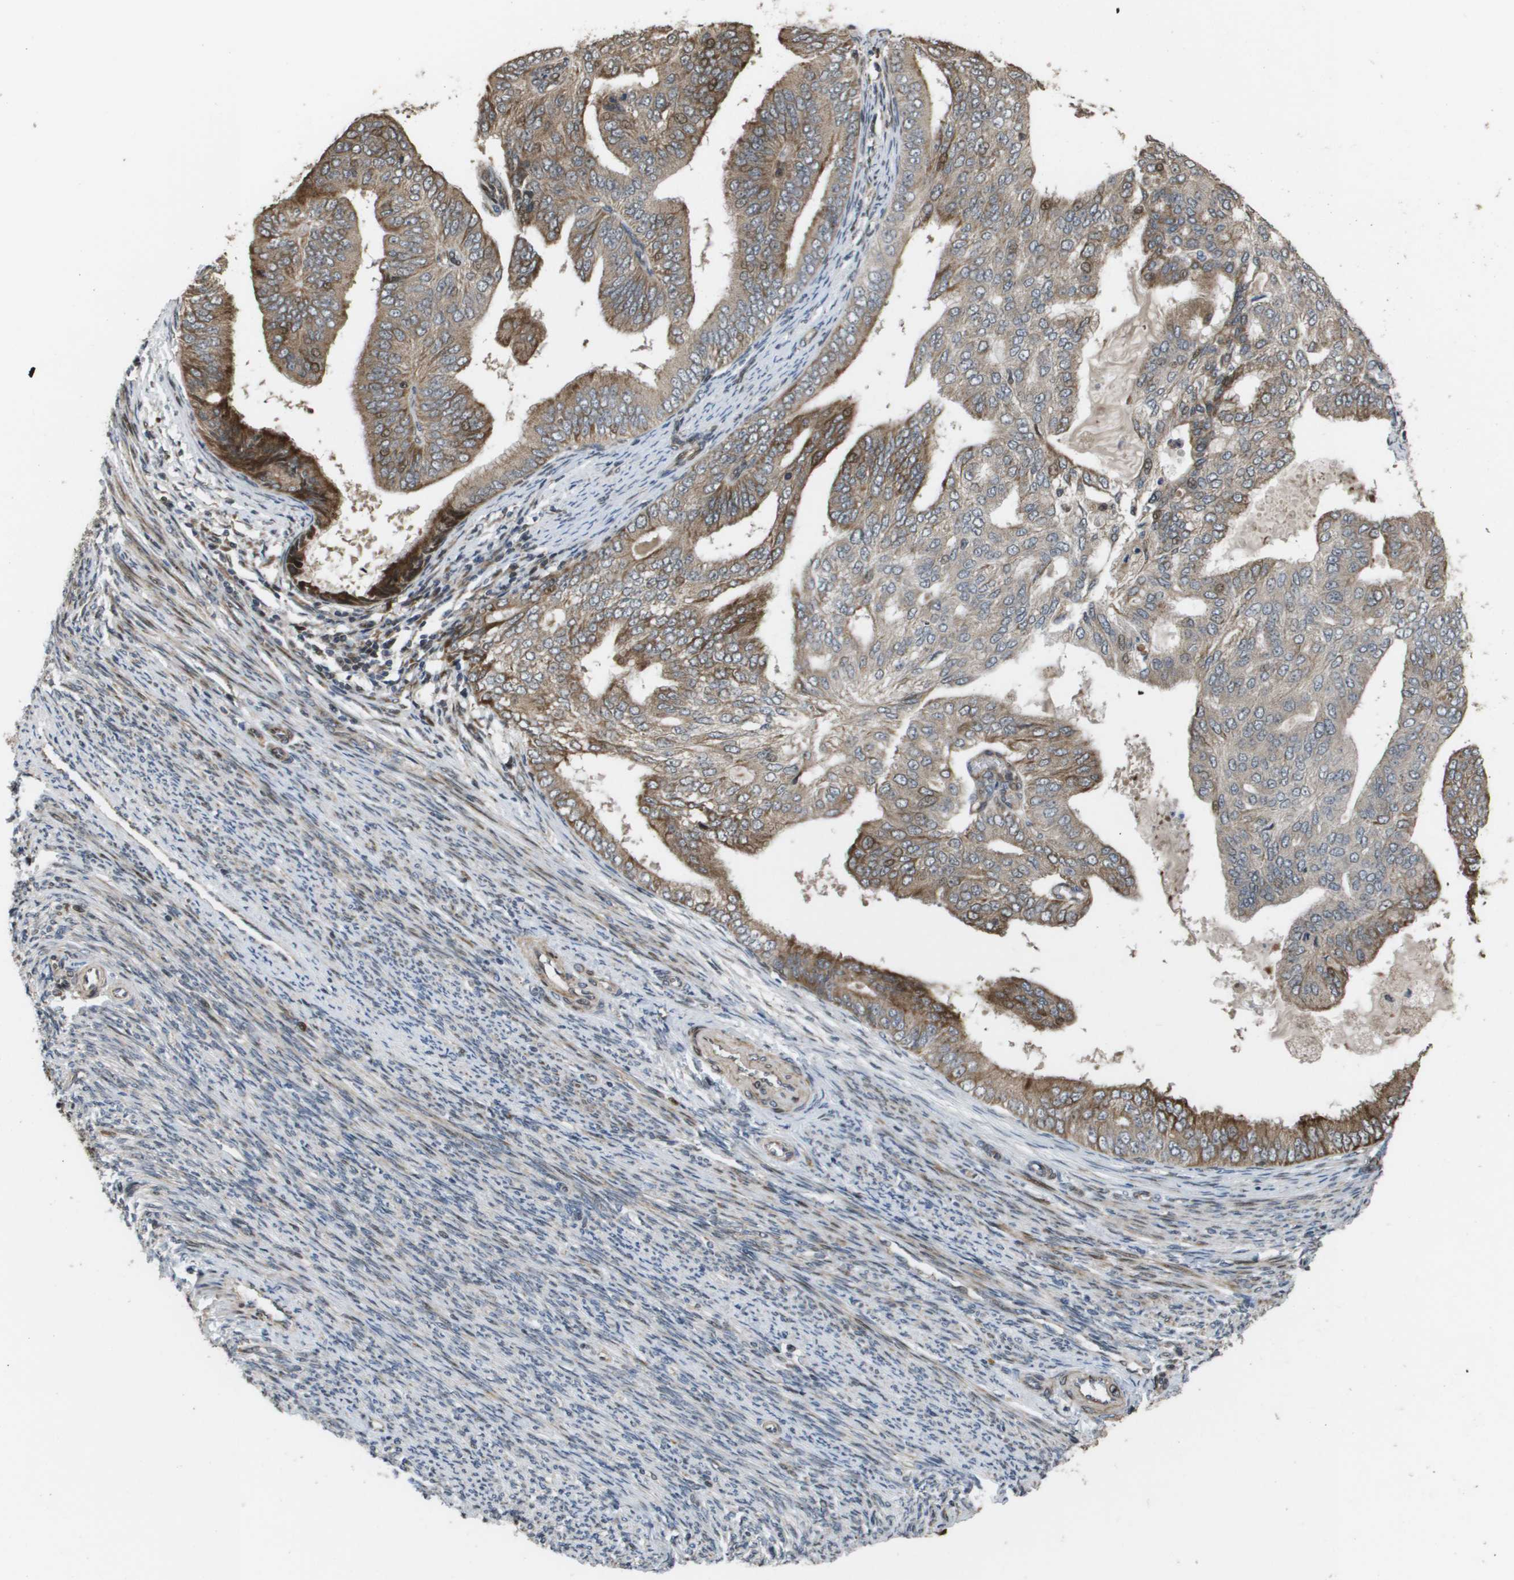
{"staining": {"intensity": "moderate", "quantity": "25%-75%", "location": "cytoplasmic/membranous,nuclear"}, "tissue": "endometrial cancer", "cell_type": "Tumor cells", "image_type": "cancer", "snomed": [{"axis": "morphology", "description": "Adenocarcinoma, NOS"}, {"axis": "topography", "description": "Endometrium"}], "caption": "High-power microscopy captured an IHC histopathology image of endometrial cancer, revealing moderate cytoplasmic/membranous and nuclear expression in approximately 25%-75% of tumor cells.", "gene": "AXIN2", "patient": {"sex": "female", "age": 58}}